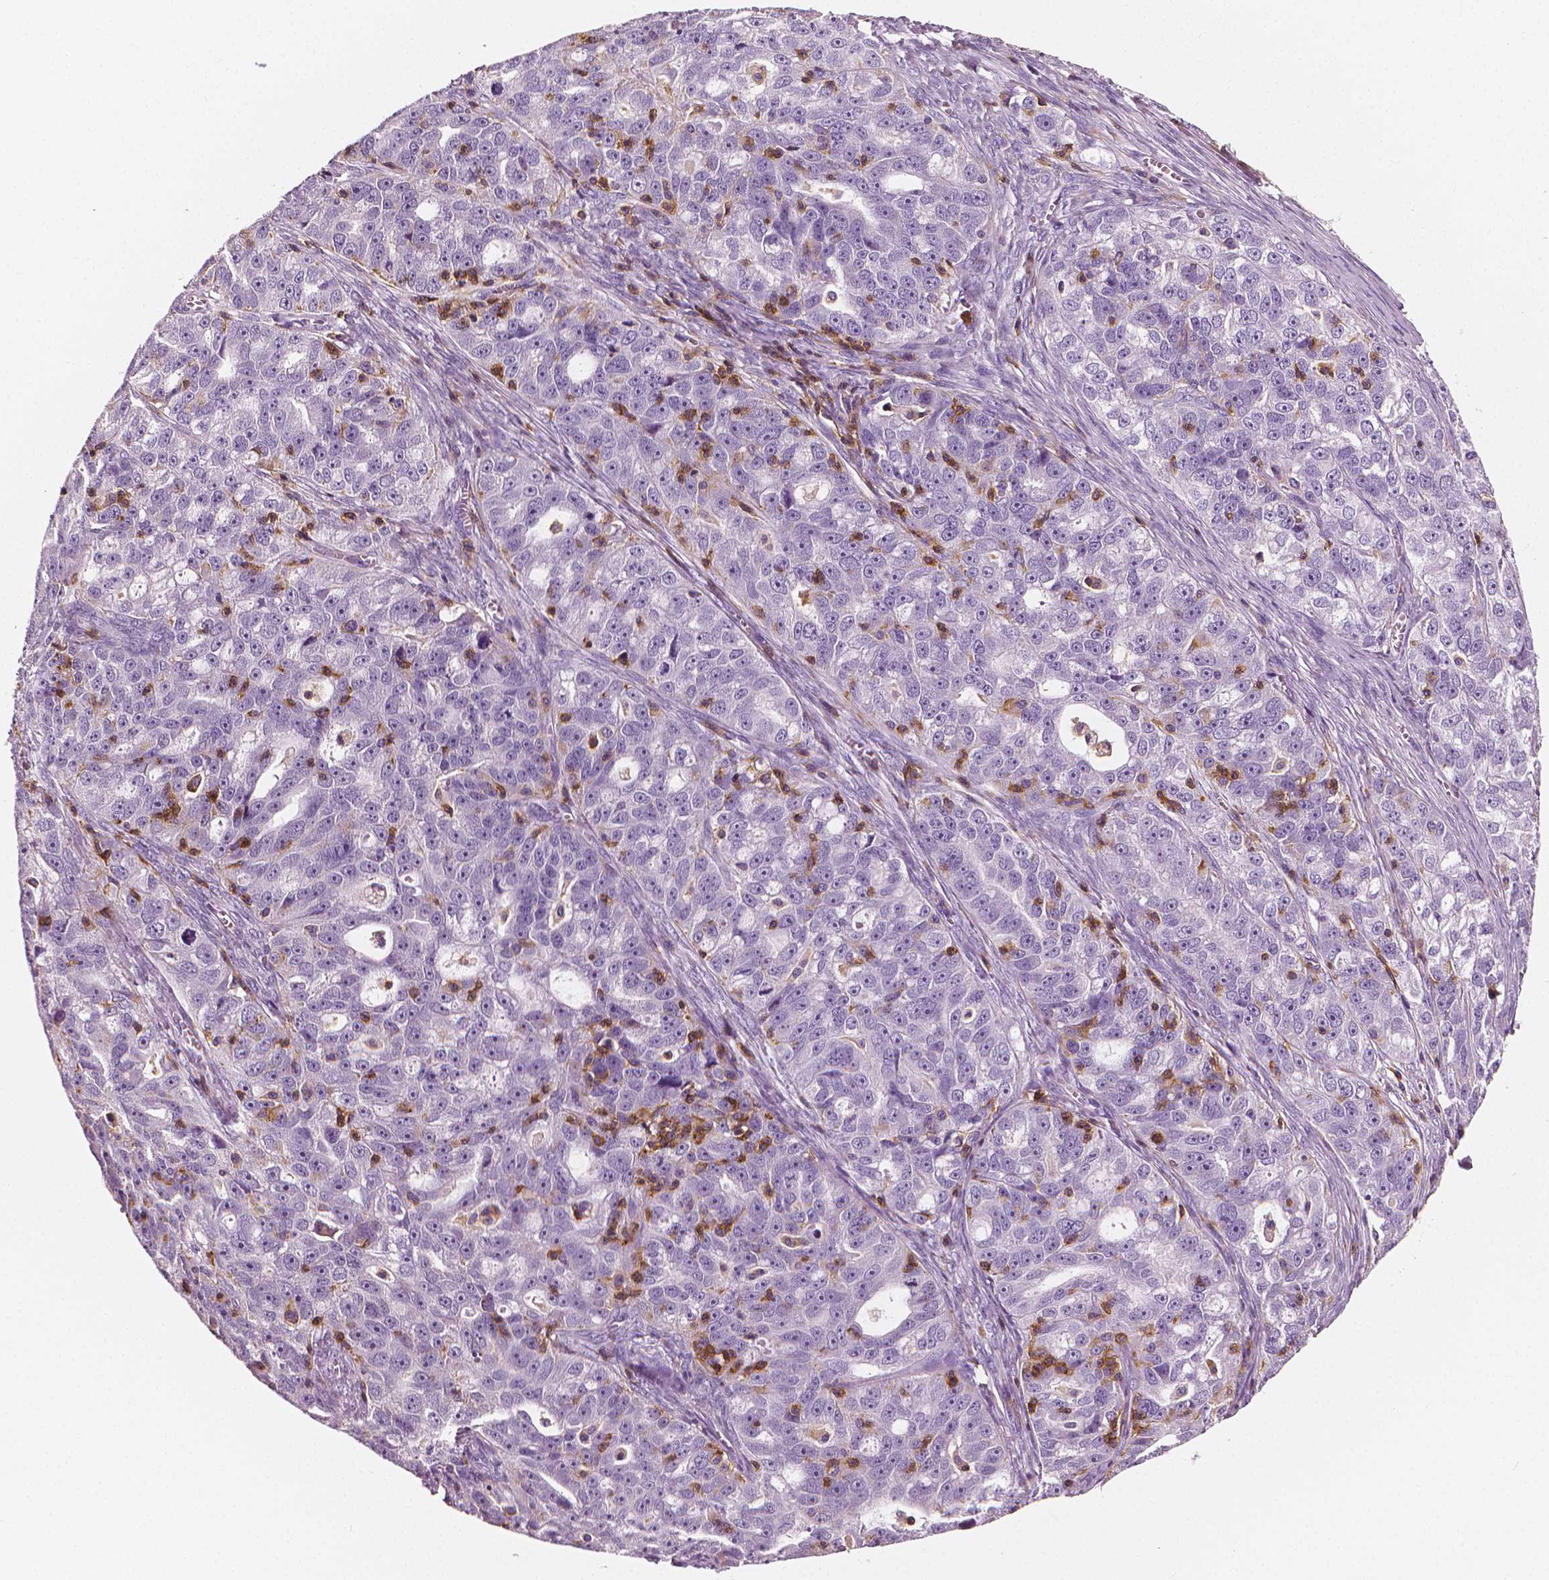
{"staining": {"intensity": "negative", "quantity": "none", "location": "none"}, "tissue": "ovarian cancer", "cell_type": "Tumor cells", "image_type": "cancer", "snomed": [{"axis": "morphology", "description": "Cystadenocarcinoma, serous, NOS"}, {"axis": "topography", "description": "Ovary"}], "caption": "This is an IHC histopathology image of ovarian serous cystadenocarcinoma. There is no positivity in tumor cells.", "gene": "PTPRC", "patient": {"sex": "female", "age": 51}}